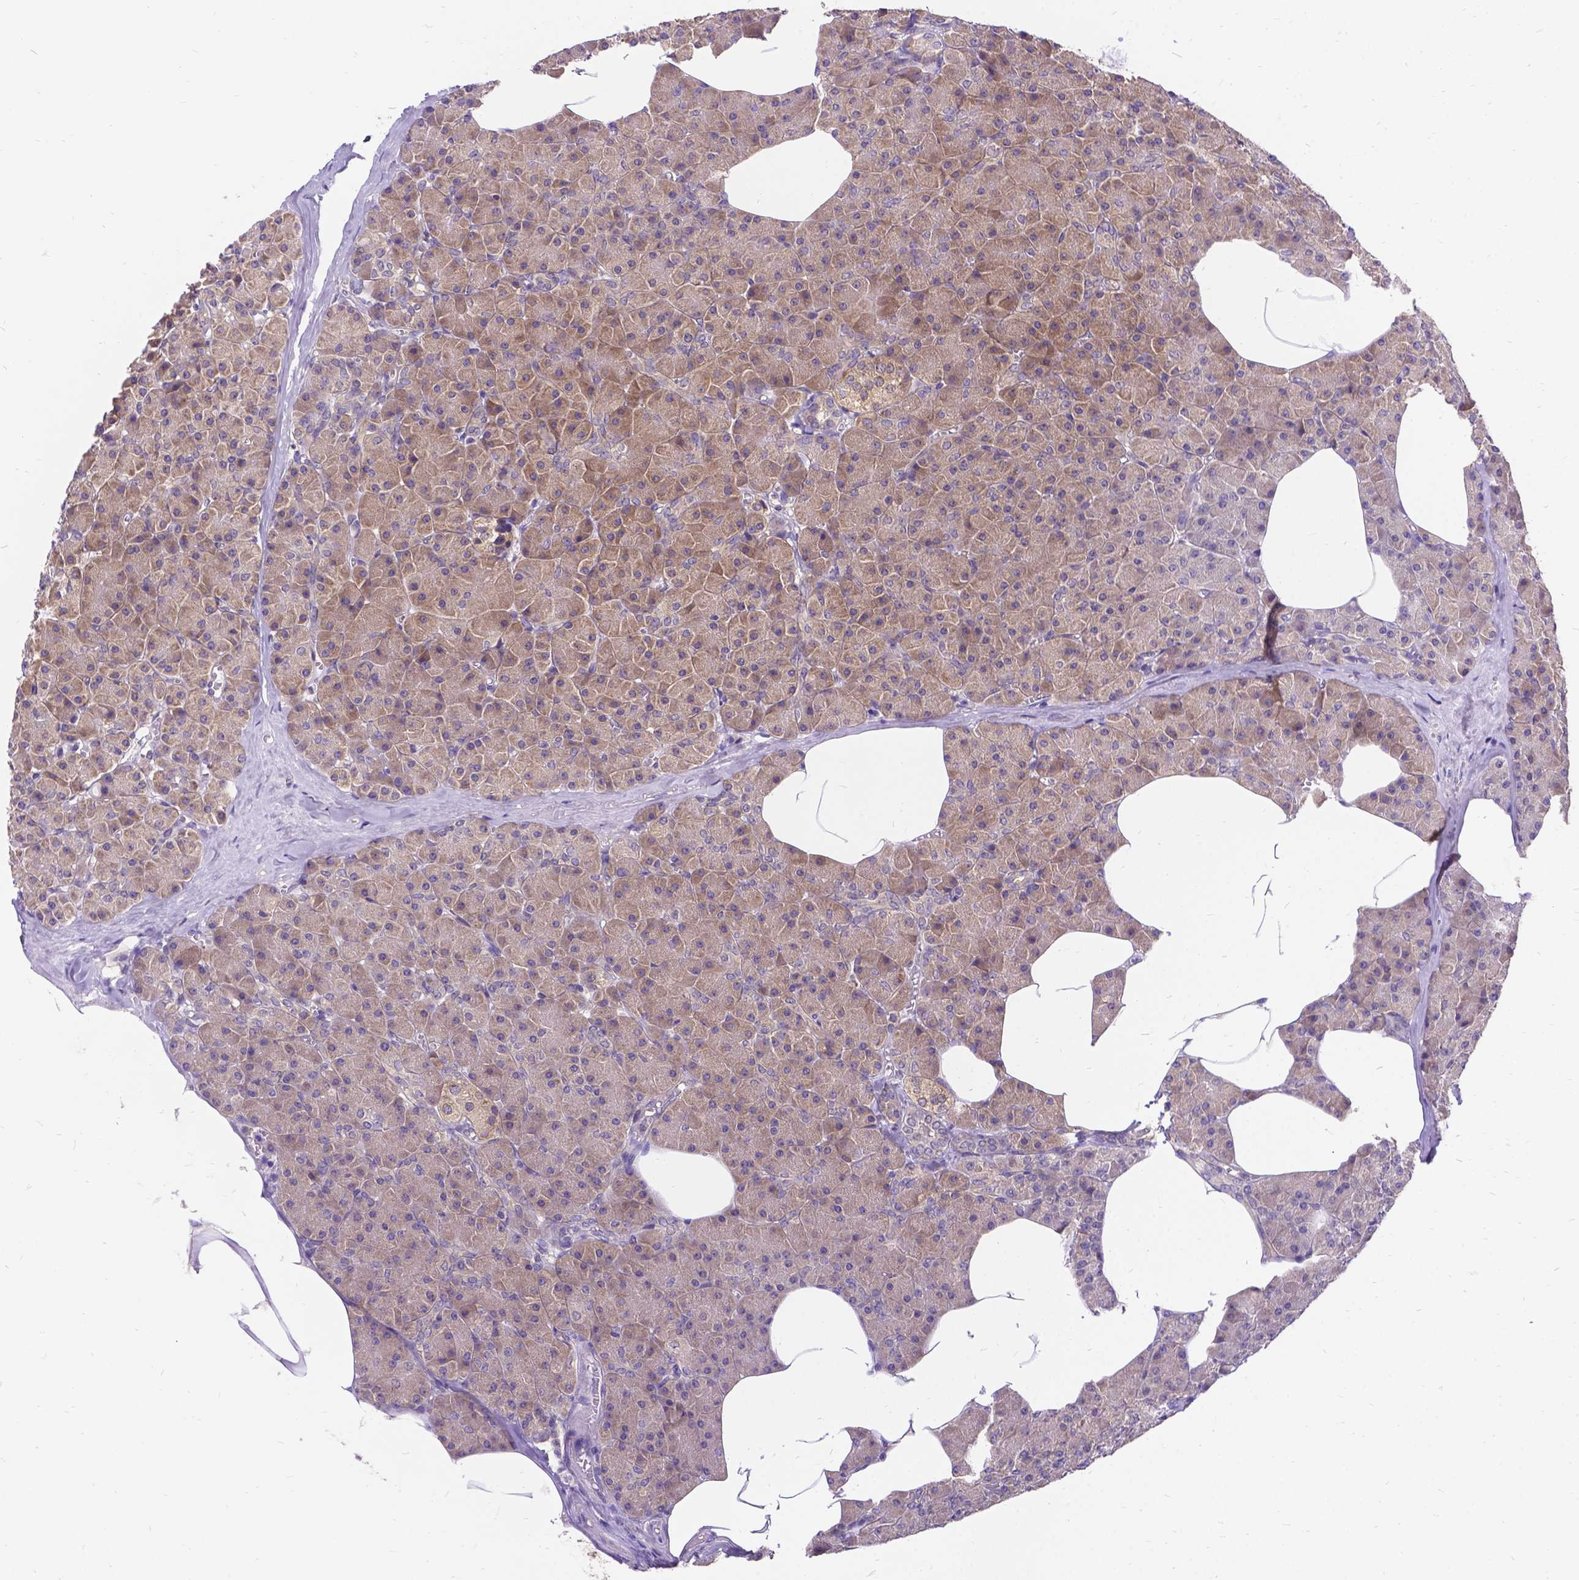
{"staining": {"intensity": "weak", "quantity": ">75%", "location": "cytoplasmic/membranous"}, "tissue": "pancreas", "cell_type": "Exocrine glandular cells", "image_type": "normal", "snomed": [{"axis": "morphology", "description": "Normal tissue, NOS"}, {"axis": "topography", "description": "Pancreas"}], "caption": "High-power microscopy captured an immunohistochemistry micrograph of unremarkable pancreas, revealing weak cytoplasmic/membranous positivity in approximately >75% of exocrine glandular cells. Using DAB (brown) and hematoxylin (blue) stains, captured at high magnification using brightfield microscopy.", "gene": "DENND6A", "patient": {"sex": "female", "age": 45}}